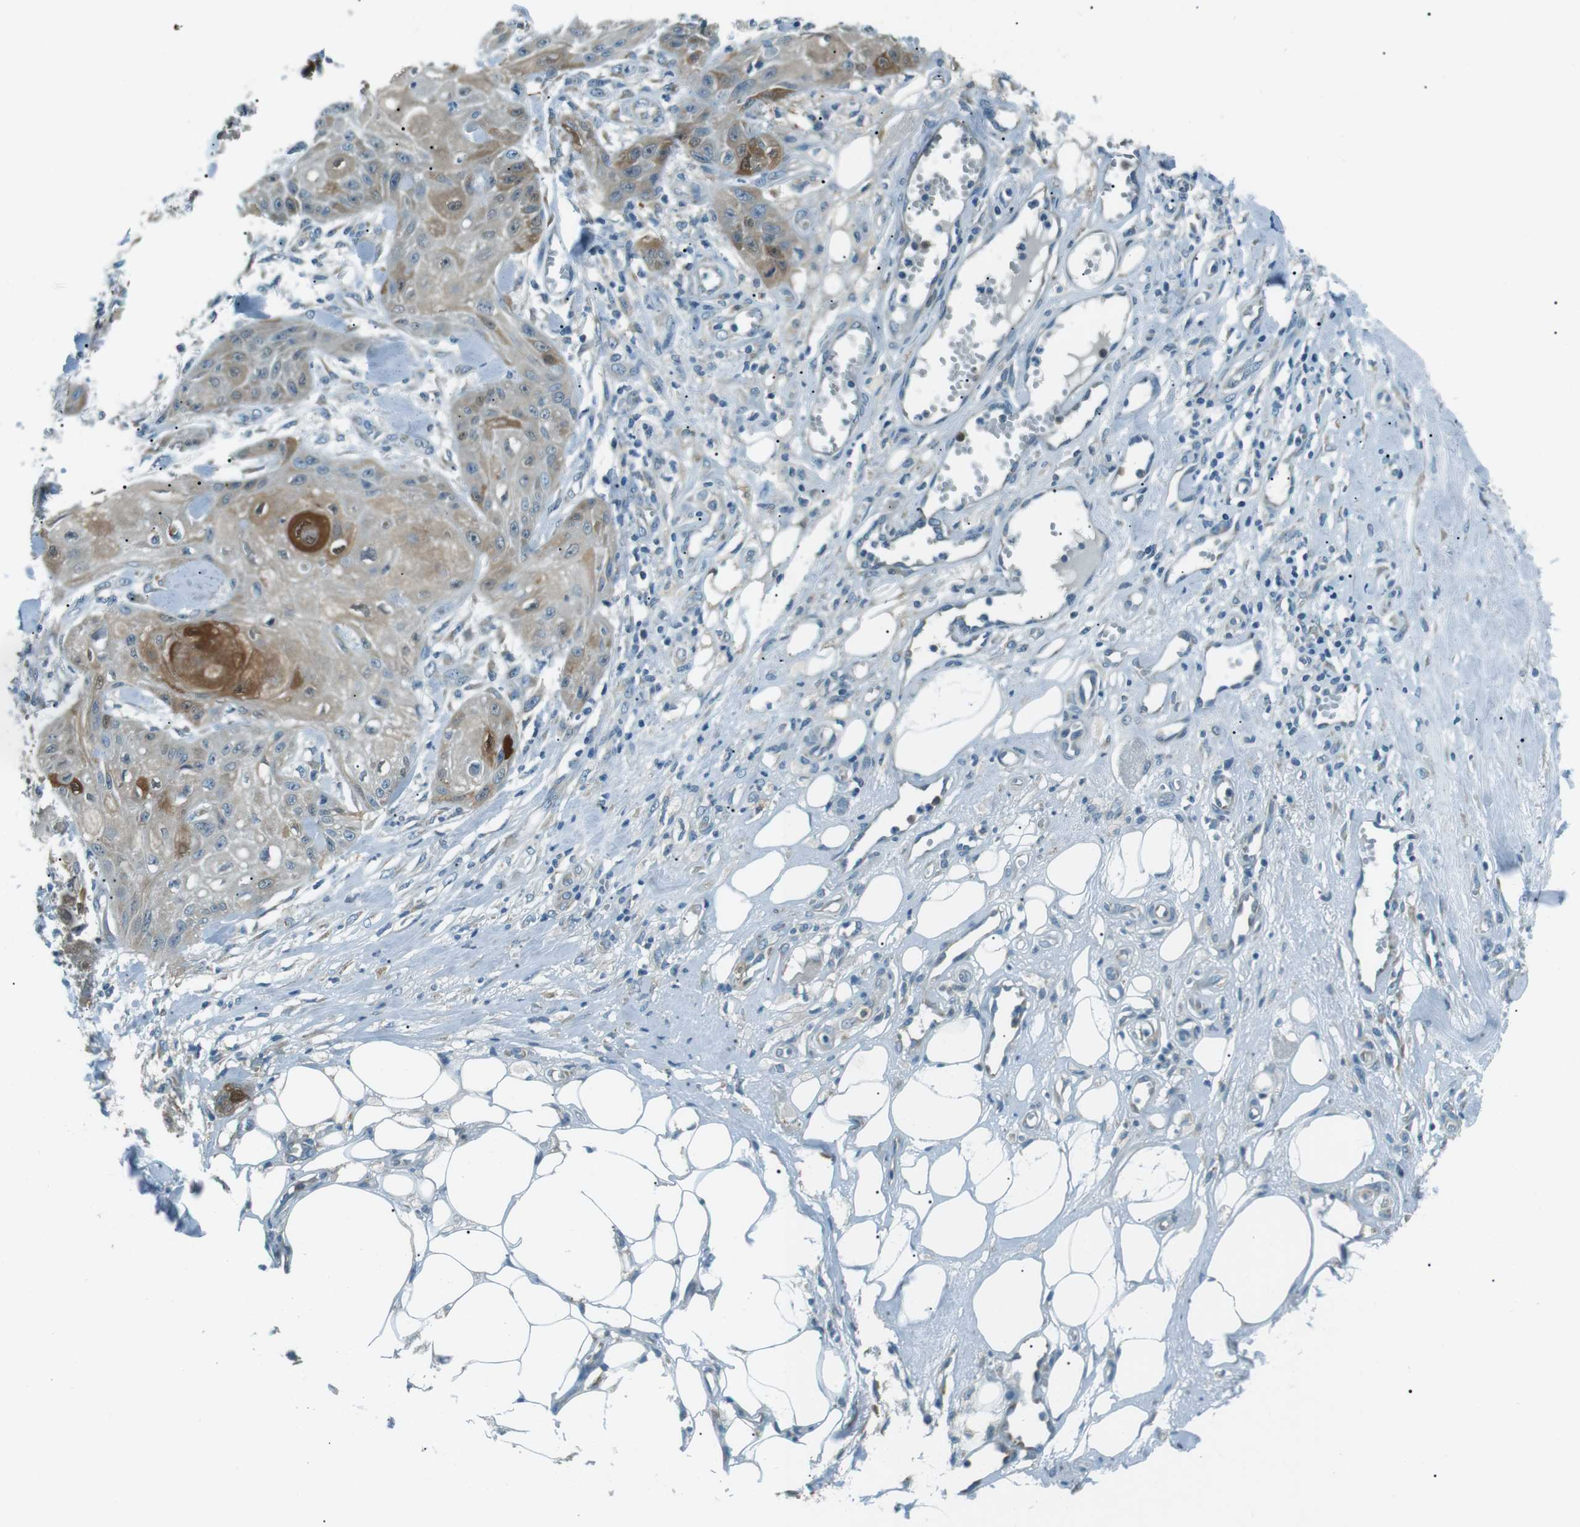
{"staining": {"intensity": "moderate", "quantity": "<25%", "location": "cytoplasmic/membranous"}, "tissue": "skin cancer", "cell_type": "Tumor cells", "image_type": "cancer", "snomed": [{"axis": "morphology", "description": "Squamous cell carcinoma, NOS"}, {"axis": "topography", "description": "Skin"}], "caption": "Human skin cancer (squamous cell carcinoma) stained with a protein marker shows moderate staining in tumor cells.", "gene": "SERPINB2", "patient": {"sex": "male", "age": 74}}